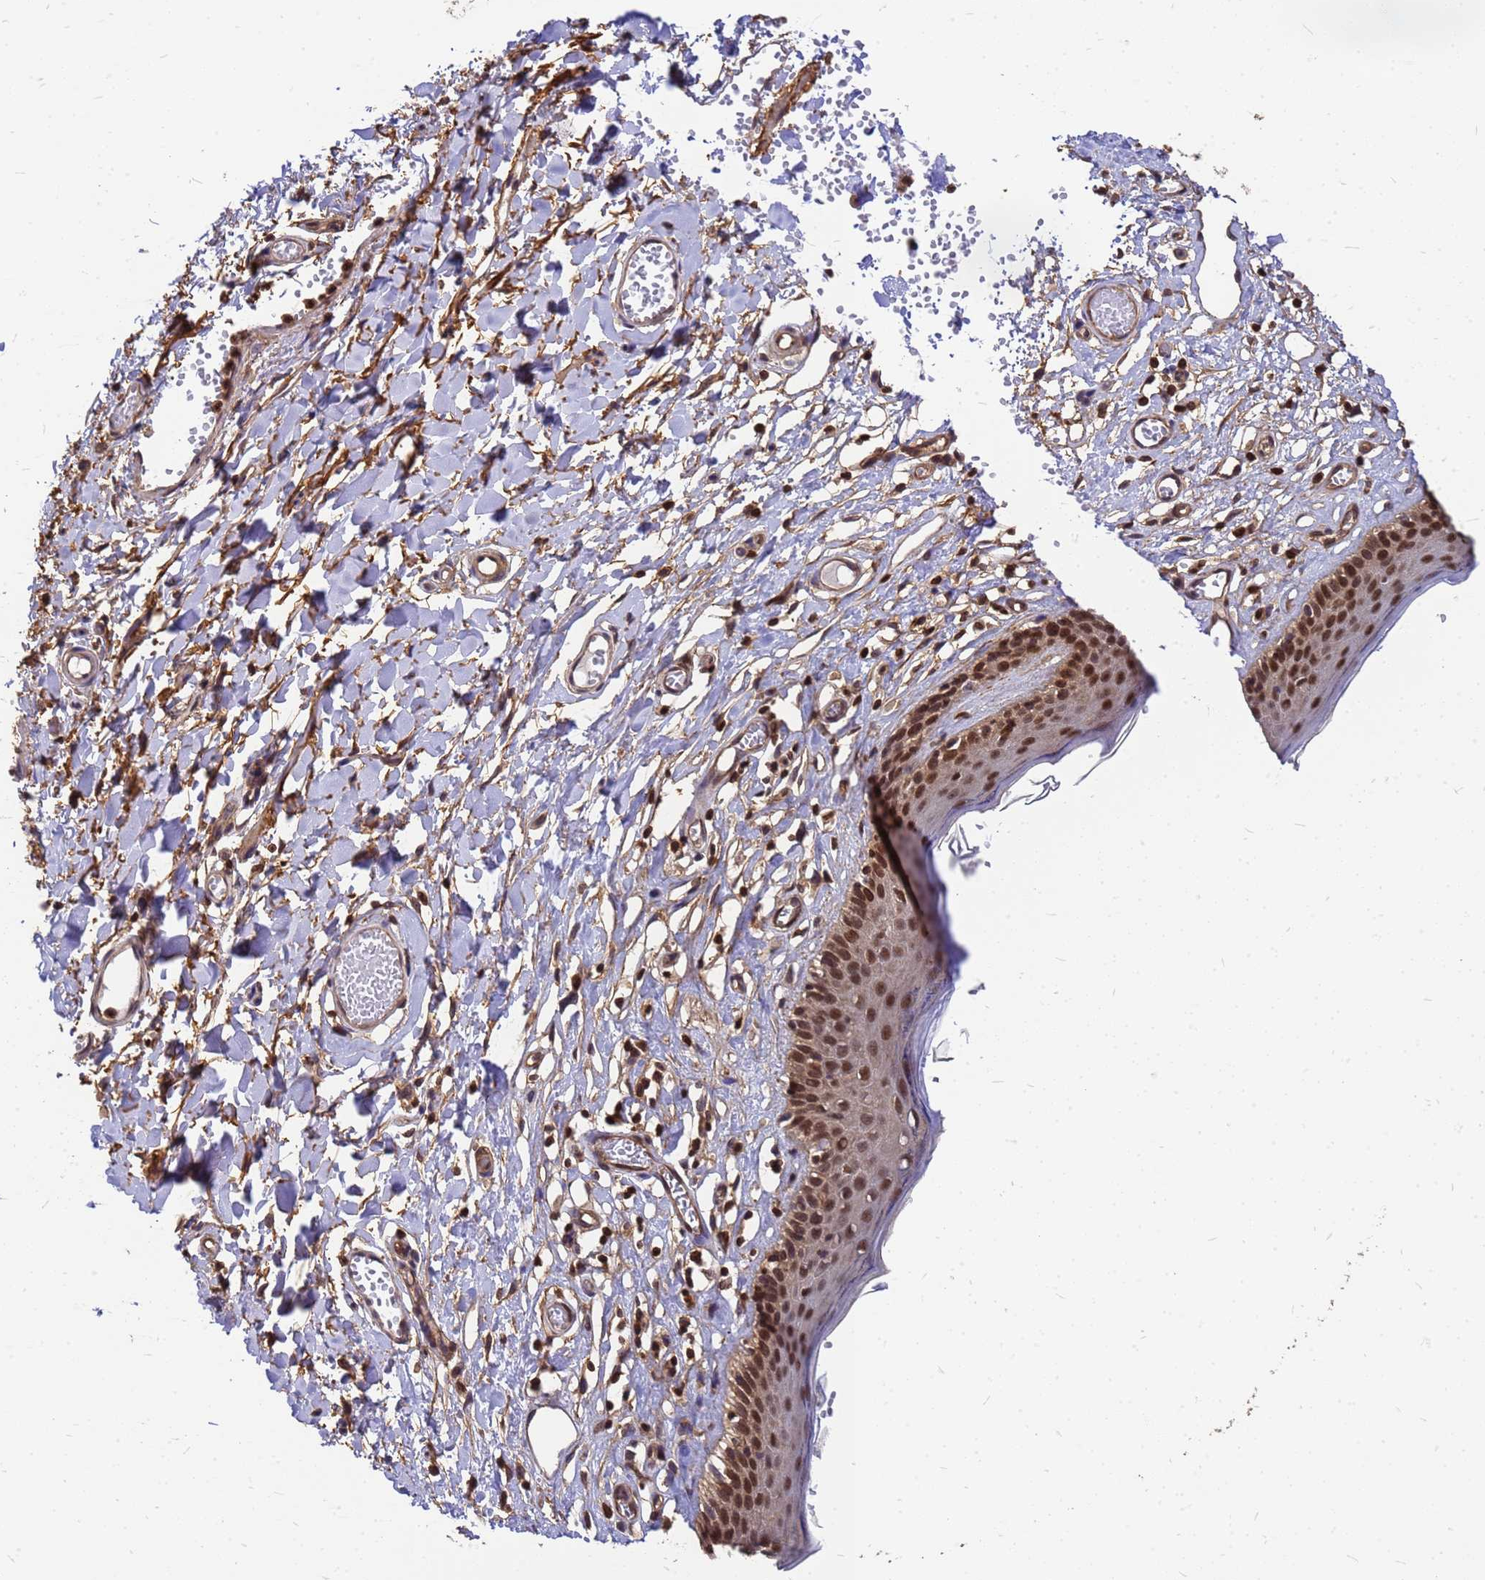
{"staining": {"intensity": "strong", "quantity": ">75%", "location": "cytoplasmic/membranous,nuclear"}, "tissue": "skin", "cell_type": "Epidermal cells", "image_type": "normal", "snomed": [{"axis": "morphology", "description": "Normal tissue, NOS"}, {"axis": "topography", "description": "Adipose tissue"}, {"axis": "topography", "description": "Vascular tissue"}, {"axis": "topography", "description": "Vulva"}, {"axis": "topography", "description": "Peripheral nerve tissue"}], "caption": "An immunohistochemistry (IHC) image of unremarkable tissue is shown. Protein staining in brown shows strong cytoplasmic/membranous,nuclear positivity in skin within epidermal cells.", "gene": "C1orf35", "patient": {"sex": "female", "age": 86}}